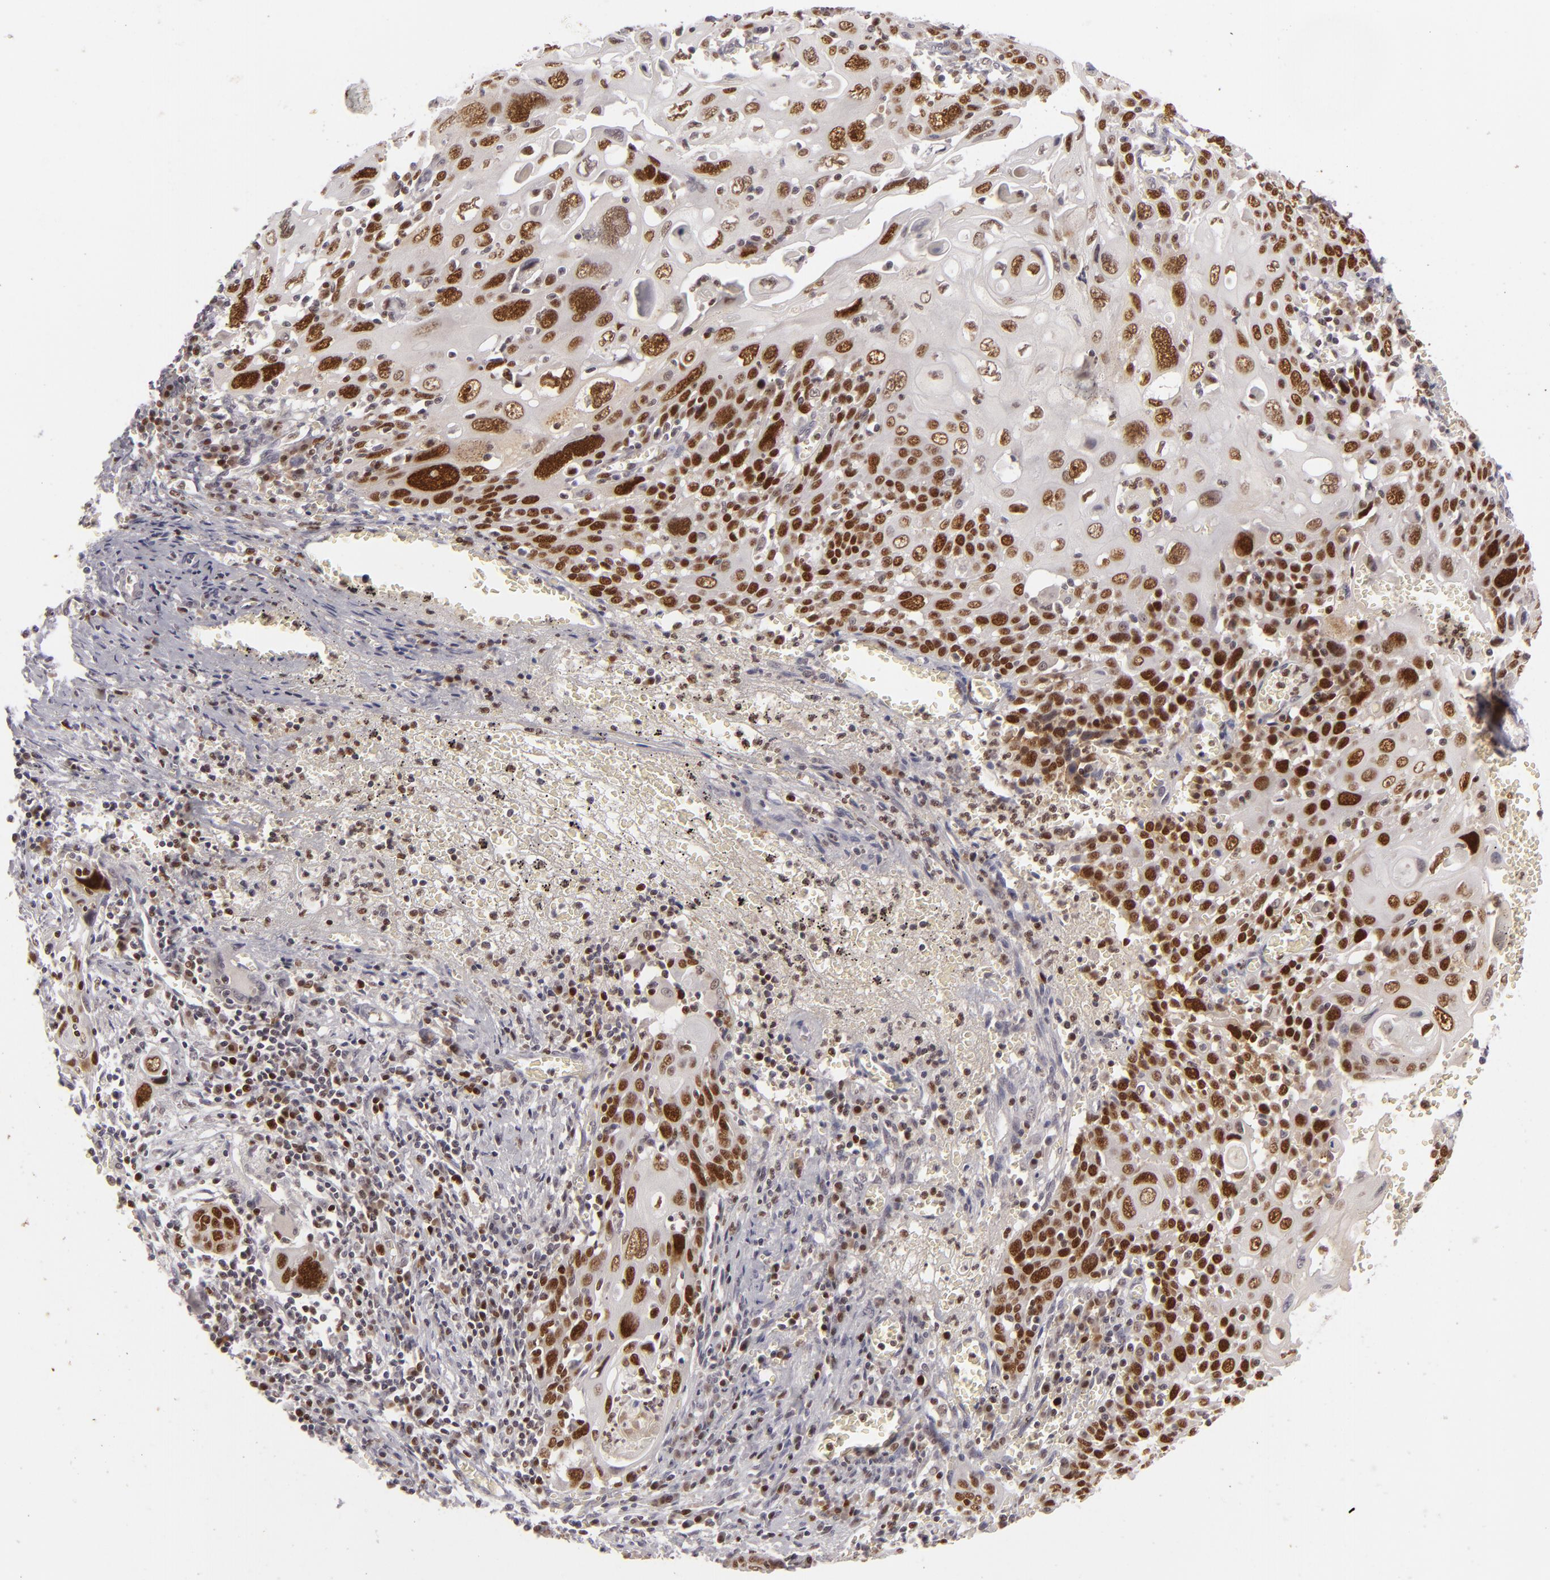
{"staining": {"intensity": "strong", "quantity": ">75%", "location": "nuclear"}, "tissue": "cervical cancer", "cell_type": "Tumor cells", "image_type": "cancer", "snomed": [{"axis": "morphology", "description": "Squamous cell carcinoma, NOS"}, {"axis": "topography", "description": "Cervix"}], "caption": "Tumor cells exhibit high levels of strong nuclear positivity in approximately >75% of cells in cervical cancer (squamous cell carcinoma). Ihc stains the protein in brown and the nuclei are stained blue.", "gene": "FEN1", "patient": {"sex": "female", "age": 54}}